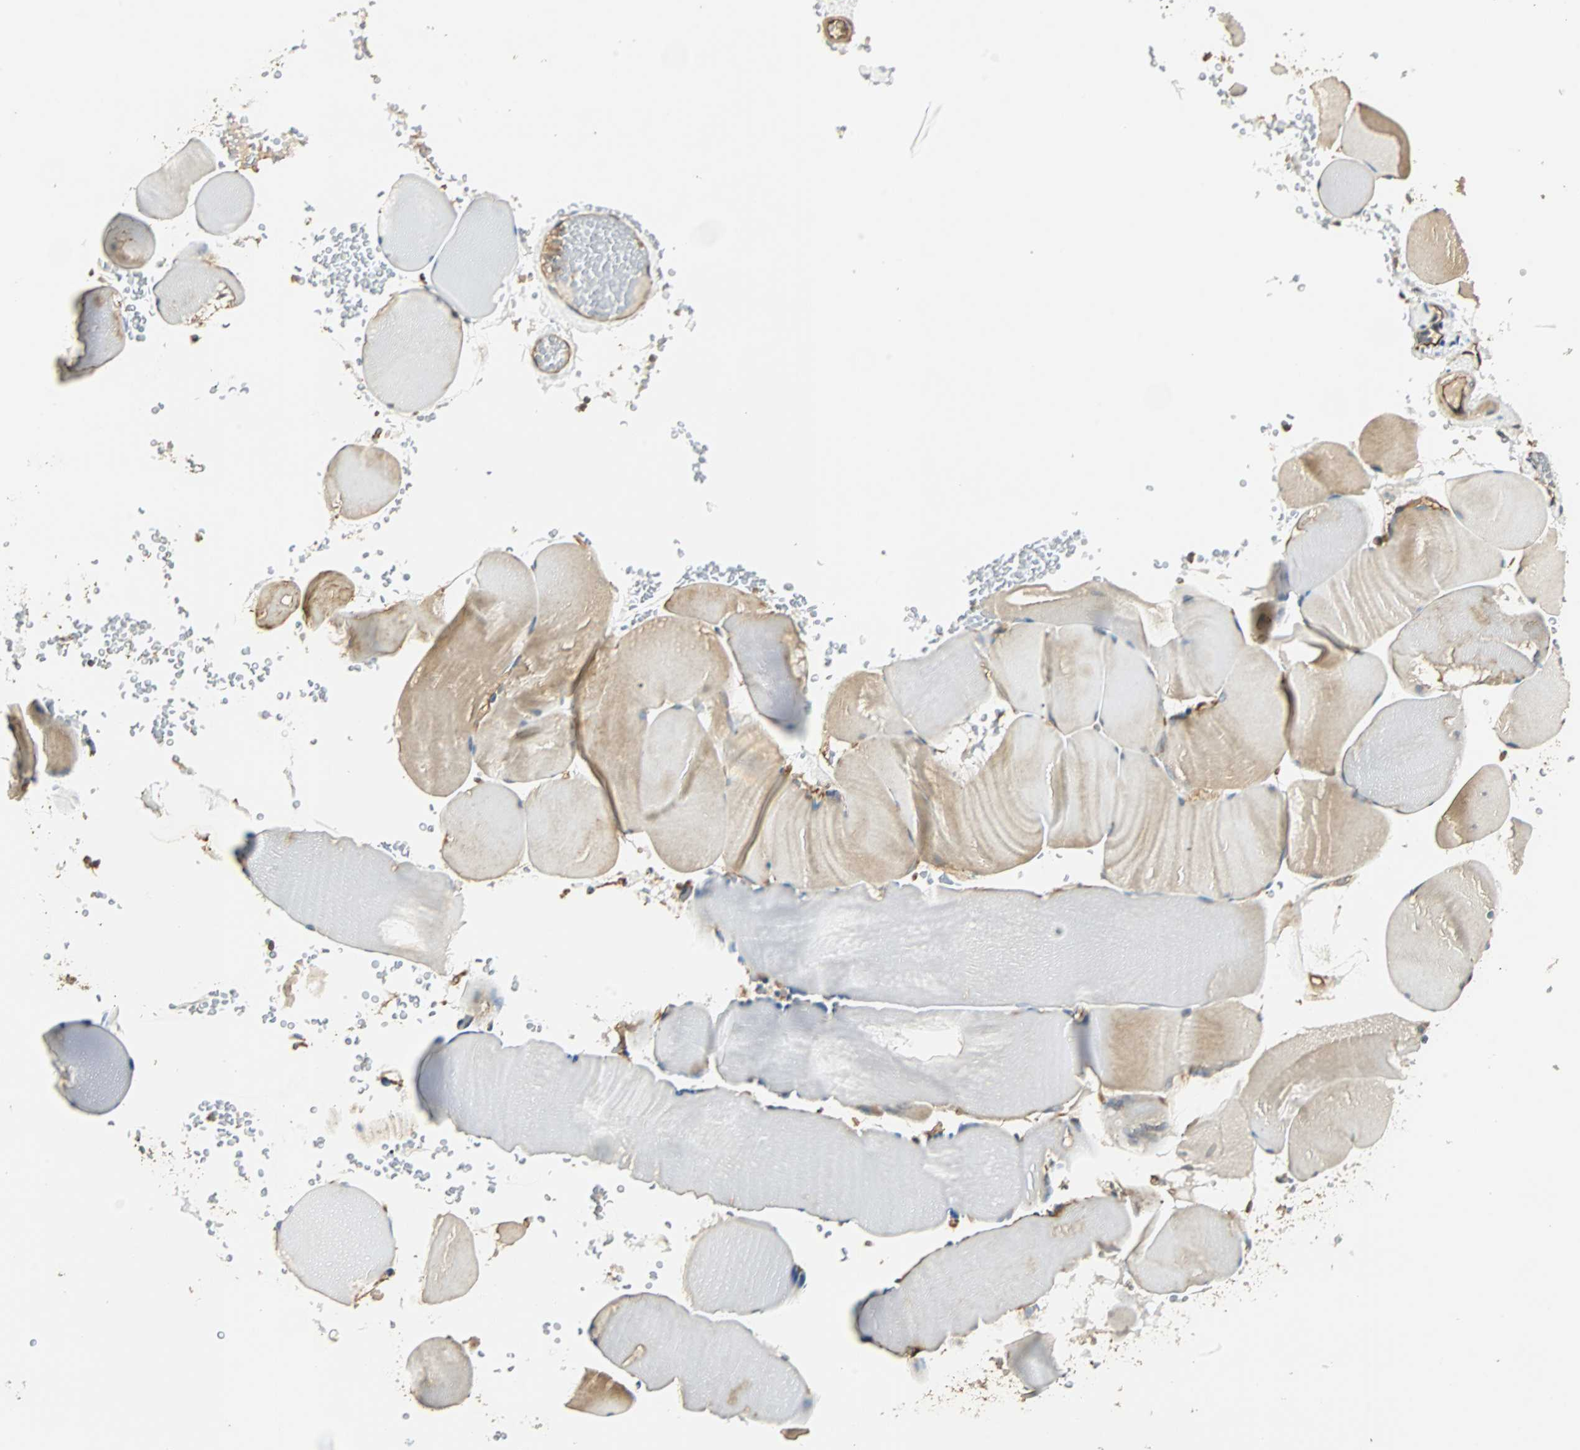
{"staining": {"intensity": "weak", "quantity": "25%-75%", "location": "cytoplasmic/membranous"}, "tissue": "skeletal muscle", "cell_type": "Myocytes", "image_type": "normal", "snomed": [{"axis": "morphology", "description": "Normal tissue, NOS"}, {"axis": "topography", "description": "Skeletal muscle"}], "caption": "Immunohistochemistry (IHC) (DAB (3,3'-diaminobenzidine)) staining of normal skeletal muscle shows weak cytoplasmic/membranous protein positivity in about 25%-75% of myocytes.", "gene": "GALK1", "patient": {"sex": "male", "age": 62}}